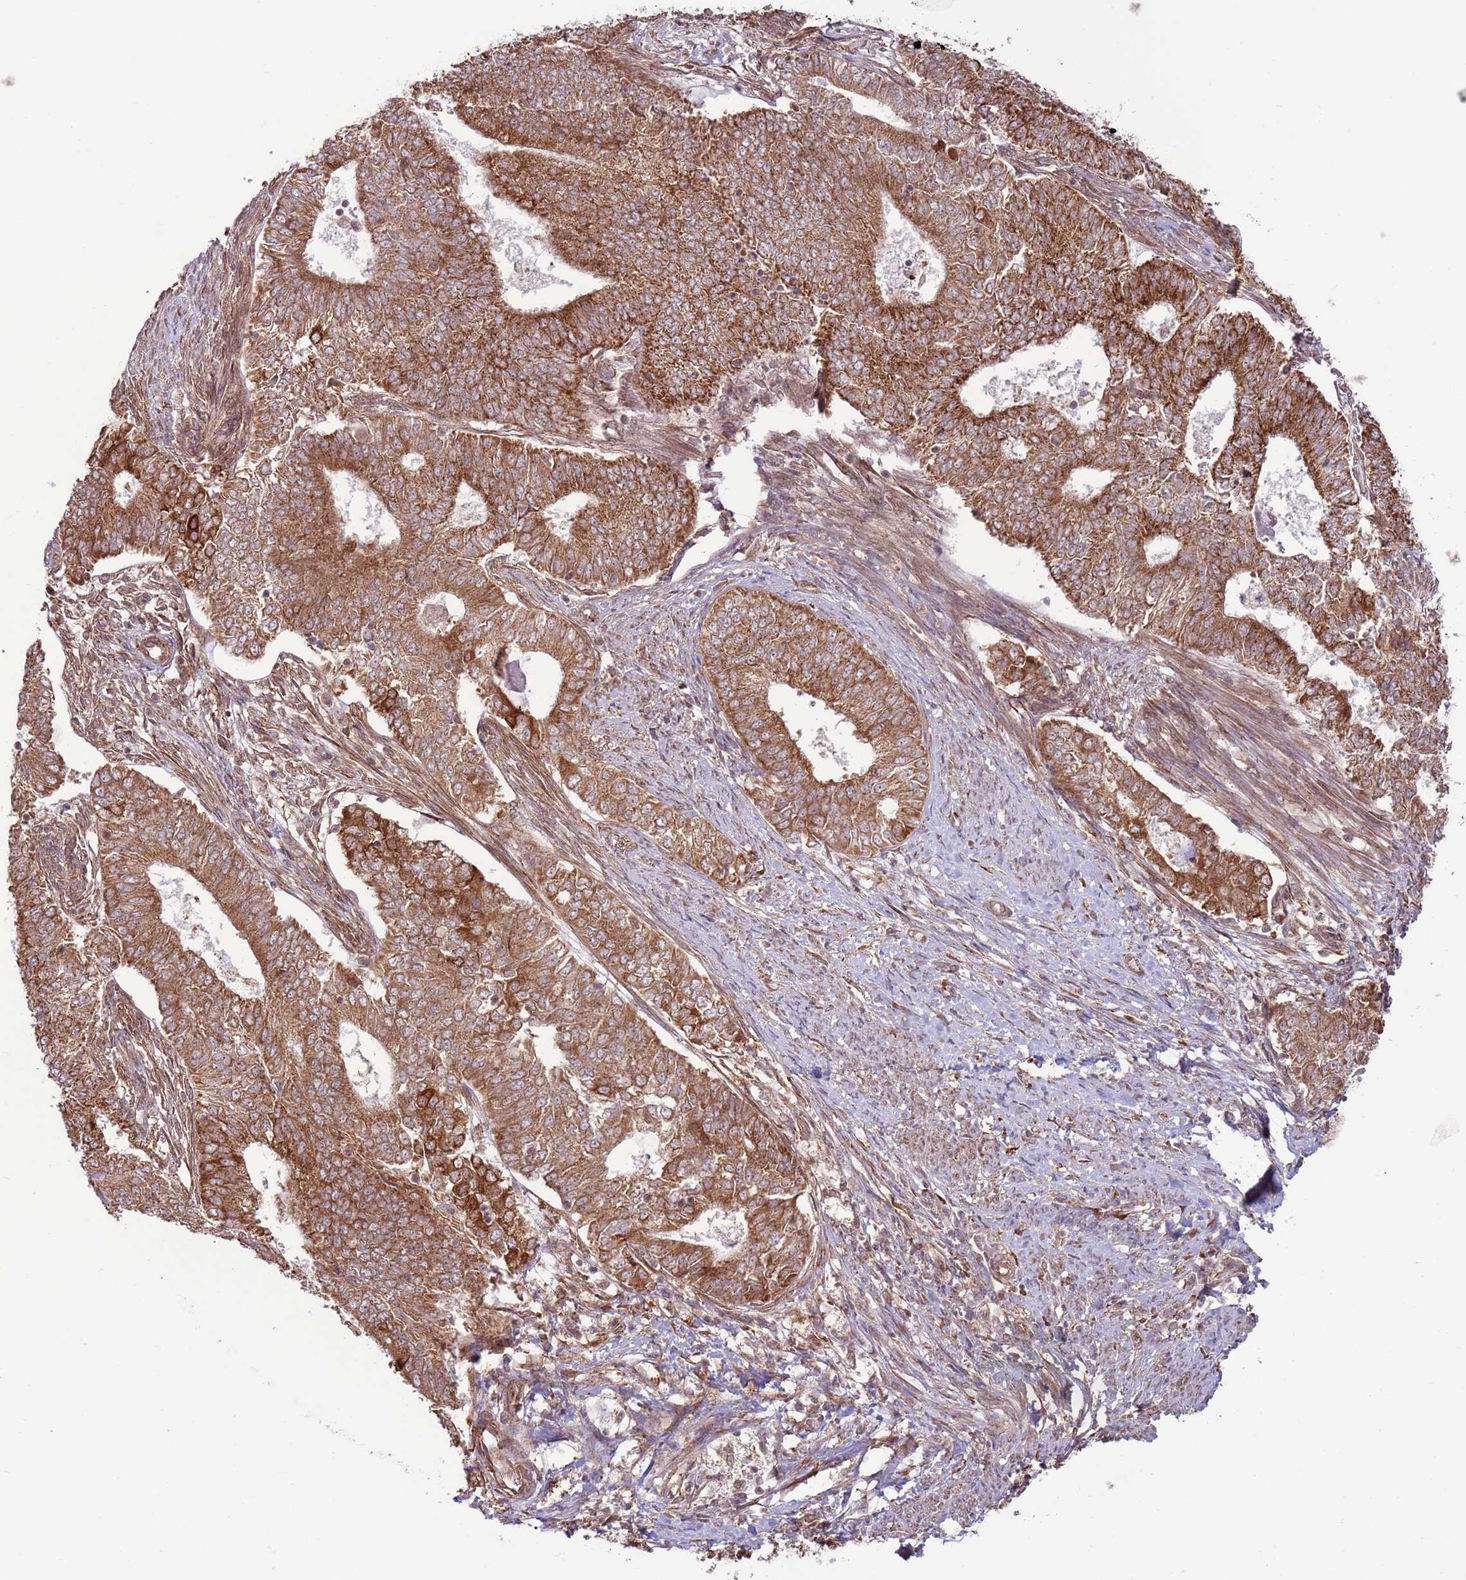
{"staining": {"intensity": "strong", "quantity": ">75%", "location": "cytoplasmic/membranous"}, "tissue": "endometrial cancer", "cell_type": "Tumor cells", "image_type": "cancer", "snomed": [{"axis": "morphology", "description": "Adenocarcinoma, NOS"}, {"axis": "topography", "description": "Endometrium"}], "caption": "A high-resolution image shows immunohistochemistry (IHC) staining of endometrial cancer, which exhibits strong cytoplasmic/membranous expression in about >75% of tumor cells. The protein is stained brown, and the nuclei are stained in blue (DAB (3,3'-diaminobenzidine) IHC with brightfield microscopy, high magnification).", "gene": "DCAF4", "patient": {"sex": "female", "age": 62}}